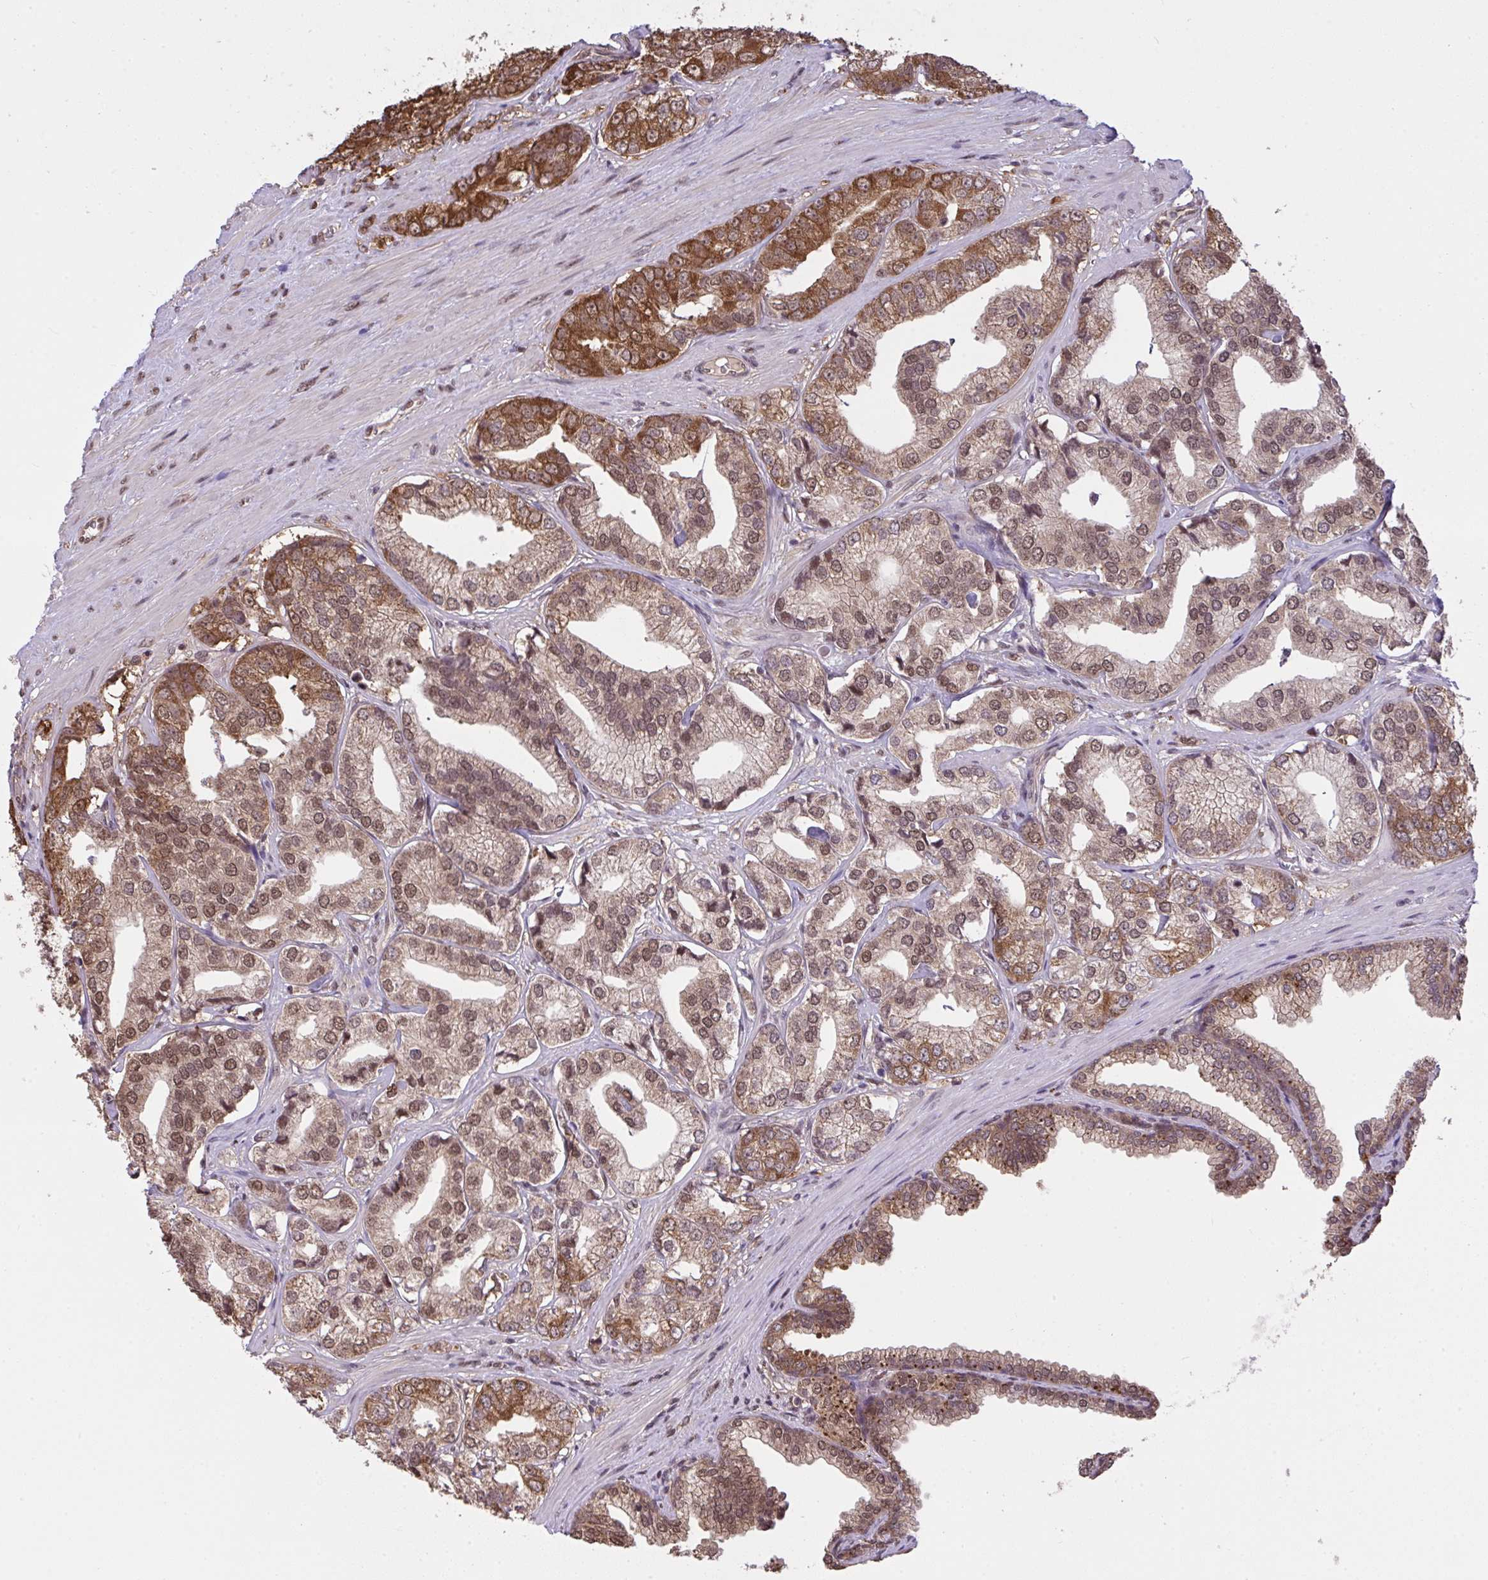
{"staining": {"intensity": "moderate", "quantity": ">75%", "location": "cytoplasmic/membranous,nuclear"}, "tissue": "prostate cancer", "cell_type": "Tumor cells", "image_type": "cancer", "snomed": [{"axis": "morphology", "description": "Adenocarcinoma, High grade"}, {"axis": "topography", "description": "Prostate"}], "caption": "IHC of high-grade adenocarcinoma (prostate) shows medium levels of moderate cytoplasmic/membranous and nuclear staining in approximately >75% of tumor cells.", "gene": "C12orf57", "patient": {"sex": "male", "age": 58}}